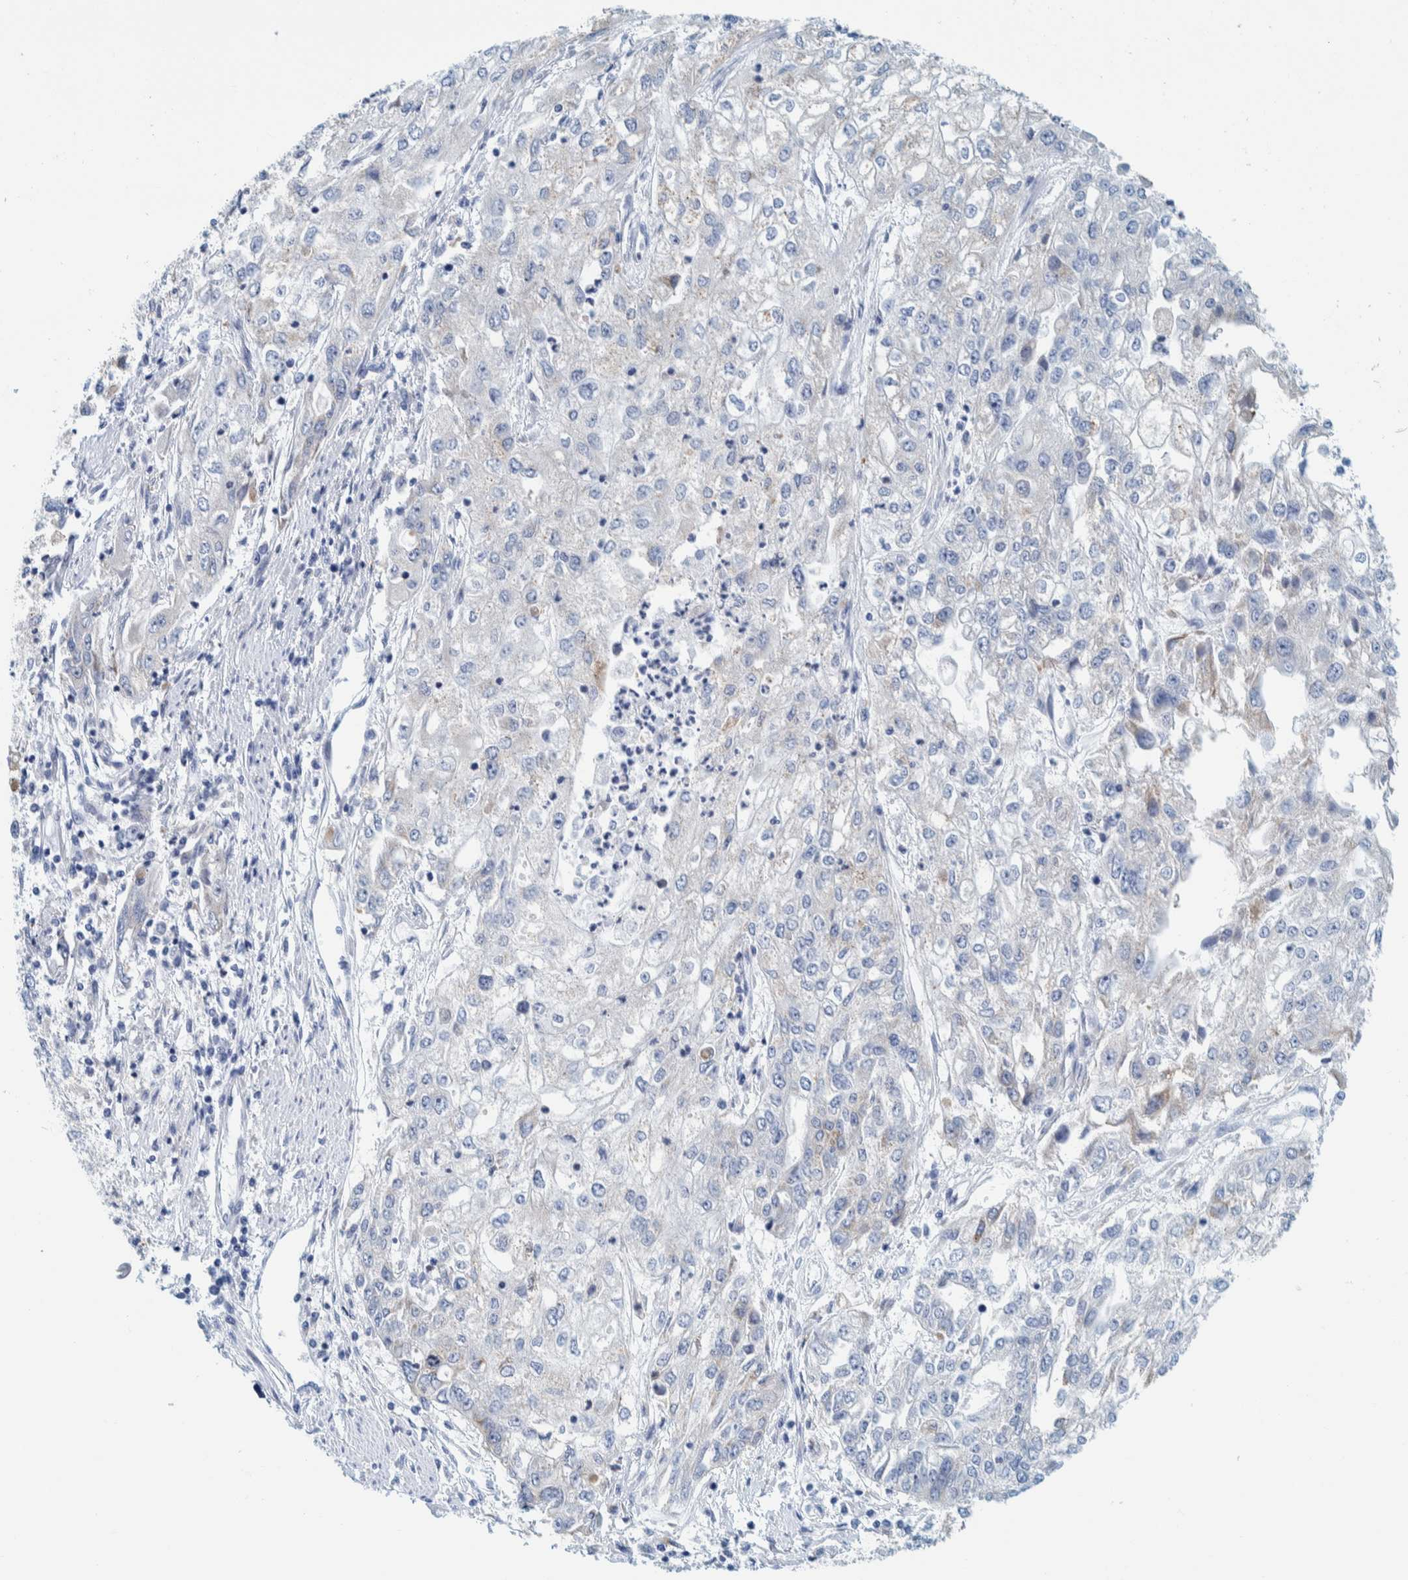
{"staining": {"intensity": "negative", "quantity": "none", "location": "none"}, "tissue": "endometrial cancer", "cell_type": "Tumor cells", "image_type": "cancer", "snomed": [{"axis": "morphology", "description": "Adenocarcinoma, NOS"}, {"axis": "topography", "description": "Endometrium"}], "caption": "High magnification brightfield microscopy of endometrial adenocarcinoma stained with DAB (brown) and counterstained with hematoxylin (blue): tumor cells show no significant expression. (DAB (3,3'-diaminobenzidine) immunohistochemistry (IHC) with hematoxylin counter stain).", "gene": "MOG", "patient": {"sex": "female", "age": 49}}